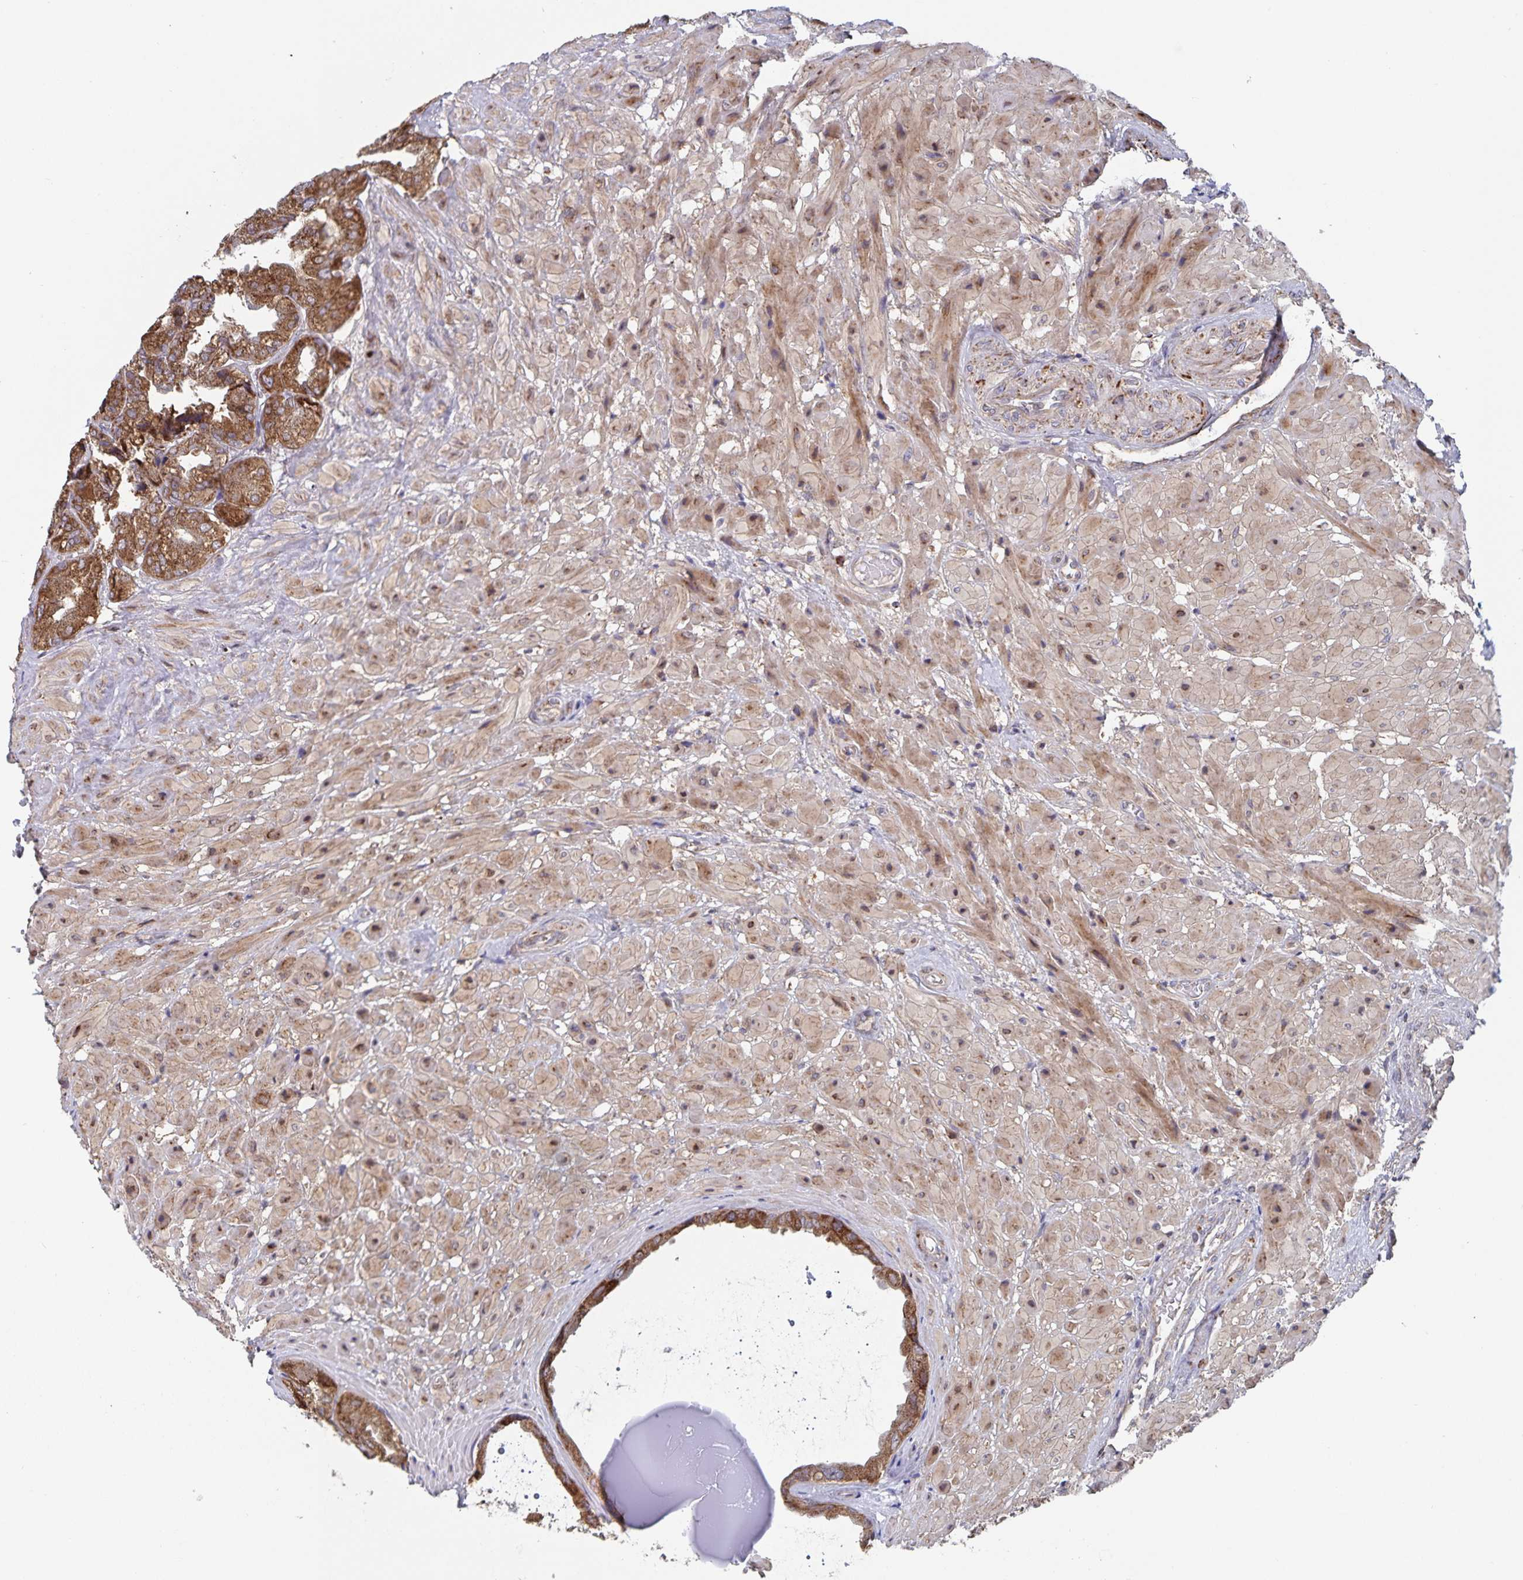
{"staining": {"intensity": "moderate", "quantity": ">75%", "location": "cytoplasmic/membranous"}, "tissue": "seminal vesicle", "cell_type": "Glandular cells", "image_type": "normal", "snomed": [{"axis": "morphology", "description": "Normal tissue, NOS"}, {"axis": "topography", "description": "Seminal veicle"}], "caption": "Immunohistochemical staining of unremarkable human seminal vesicle displays >75% levels of moderate cytoplasmic/membranous protein expression in approximately >75% of glandular cells.", "gene": "ACACA", "patient": {"sex": "male", "age": 55}}